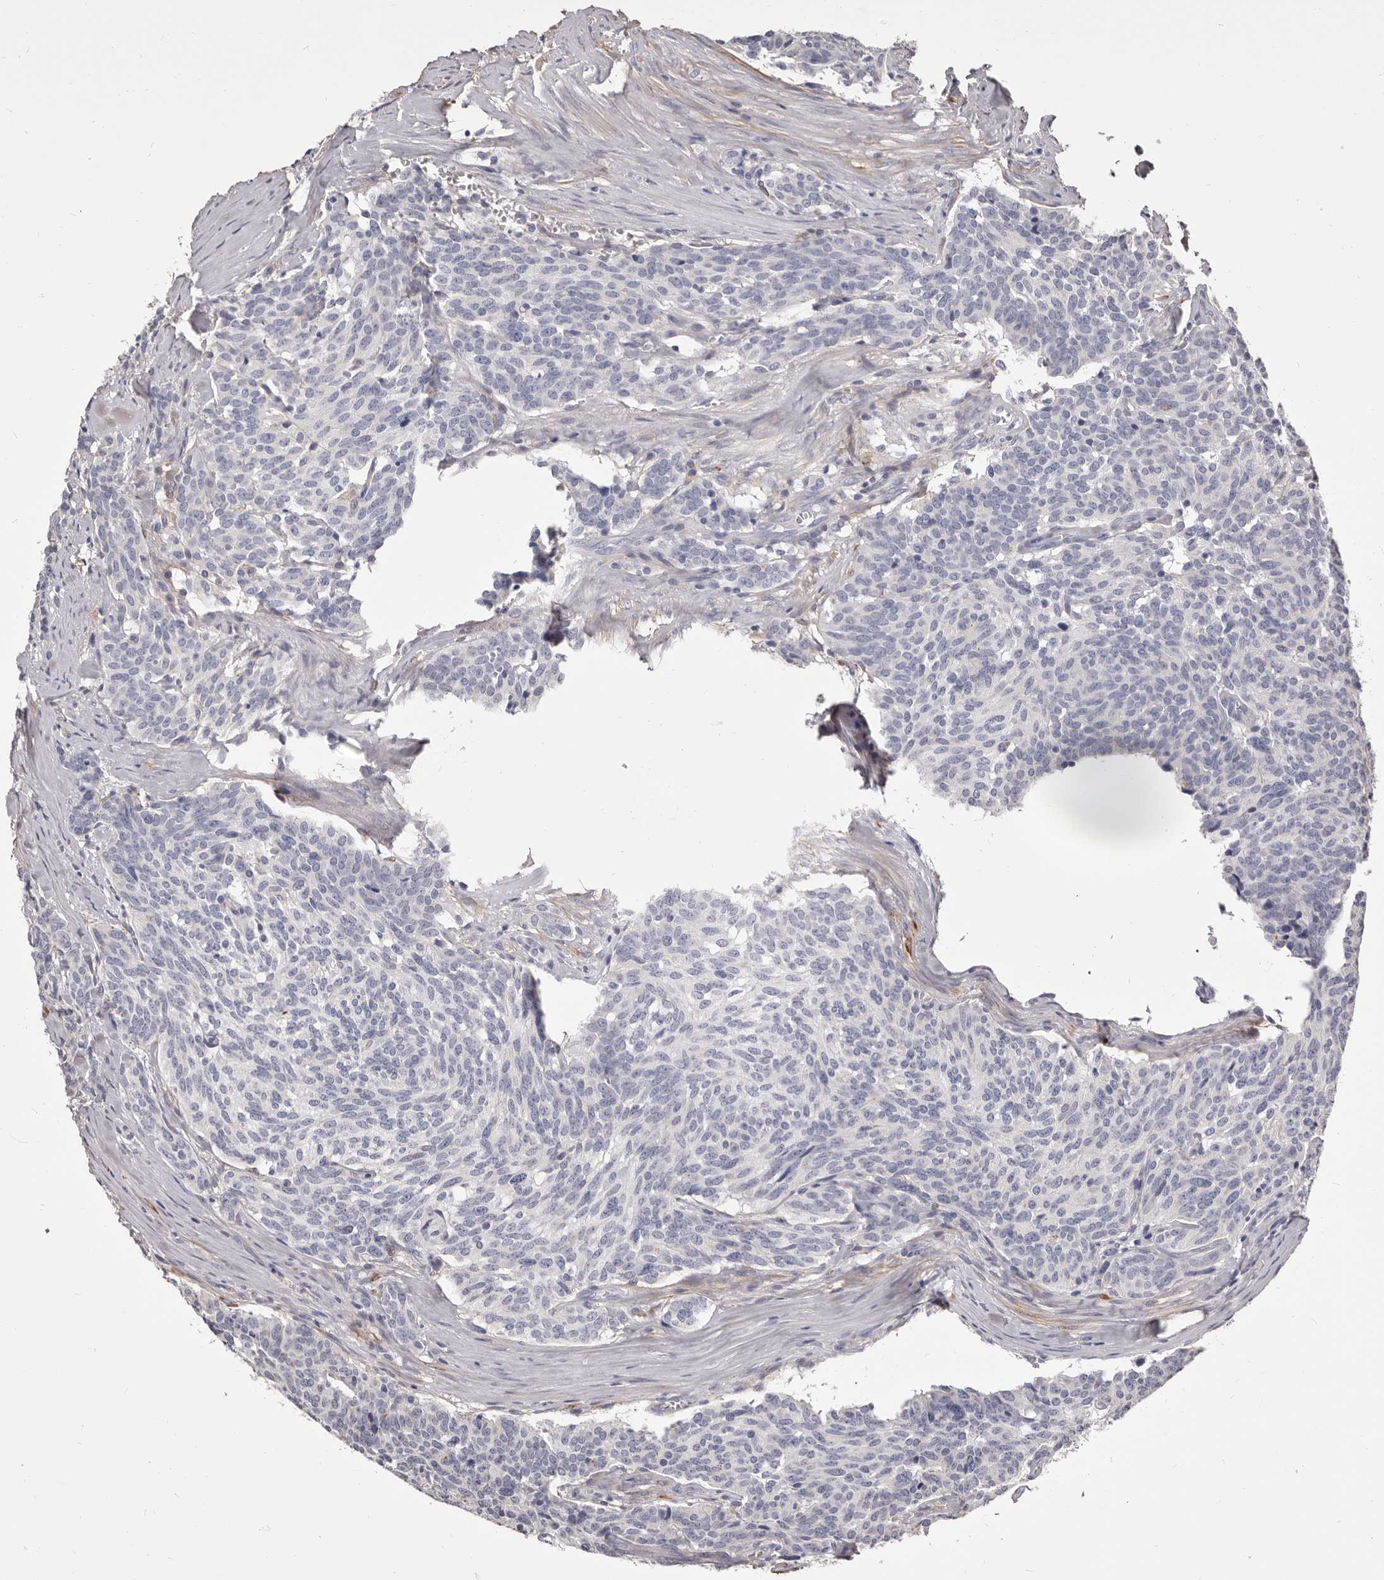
{"staining": {"intensity": "negative", "quantity": "none", "location": "none"}, "tissue": "carcinoid", "cell_type": "Tumor cells", "image_type": "cancer", "snomed": [{"axis": "morphology", "description": "Carcinoid, malignant, NOS"}, {"axis": "topography", "description": "Lung"}], "caption": "Immunohistochemical staining of human carcinoid displays no significant staining in tumor cells.", "gene": "COL6A1", "patient": {"sex": "female", "age": 46}}